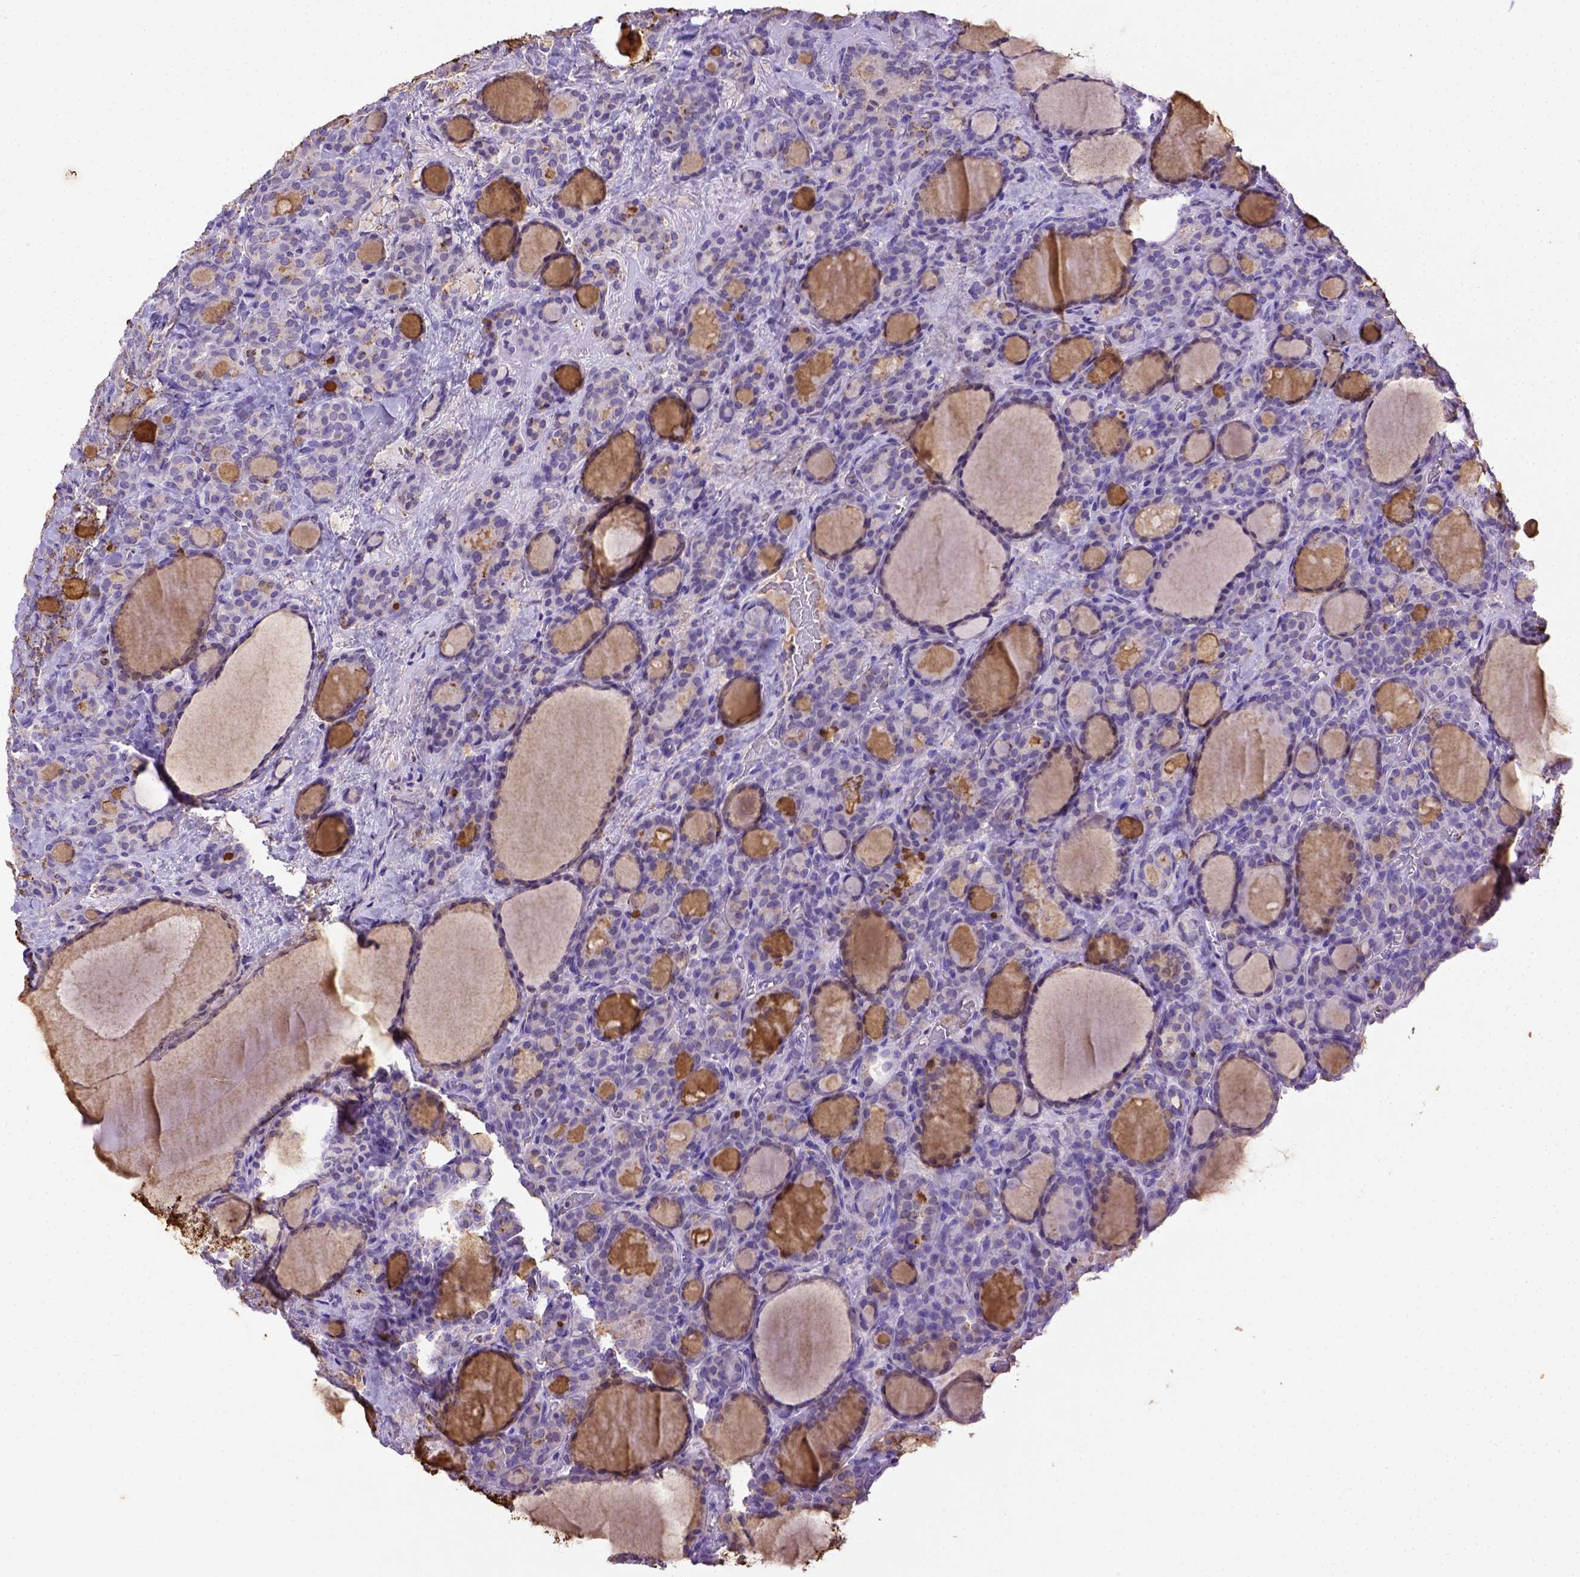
{"staining": {"intensity": "negative", "quantity": "none", "location": "none"}, "tissue": "thyroid cancer", "cell_type": "Tumor cells", "image_type": "cancer", "snomed": [{"axis": "morphology", "description": "Normal tissue, NOS"}, {"axis": "morphology", "description": "Follicular adenoma carcinoma, NOS"}, {"axis": "topography", "description": "Thyroid gland"}], "caption": "Tumor cells are negative for protein expression in human thyroid follicular adenoma carcinoma.", "gene": "B3GAT1", "patient": {"sex": "female", "age": 31}}